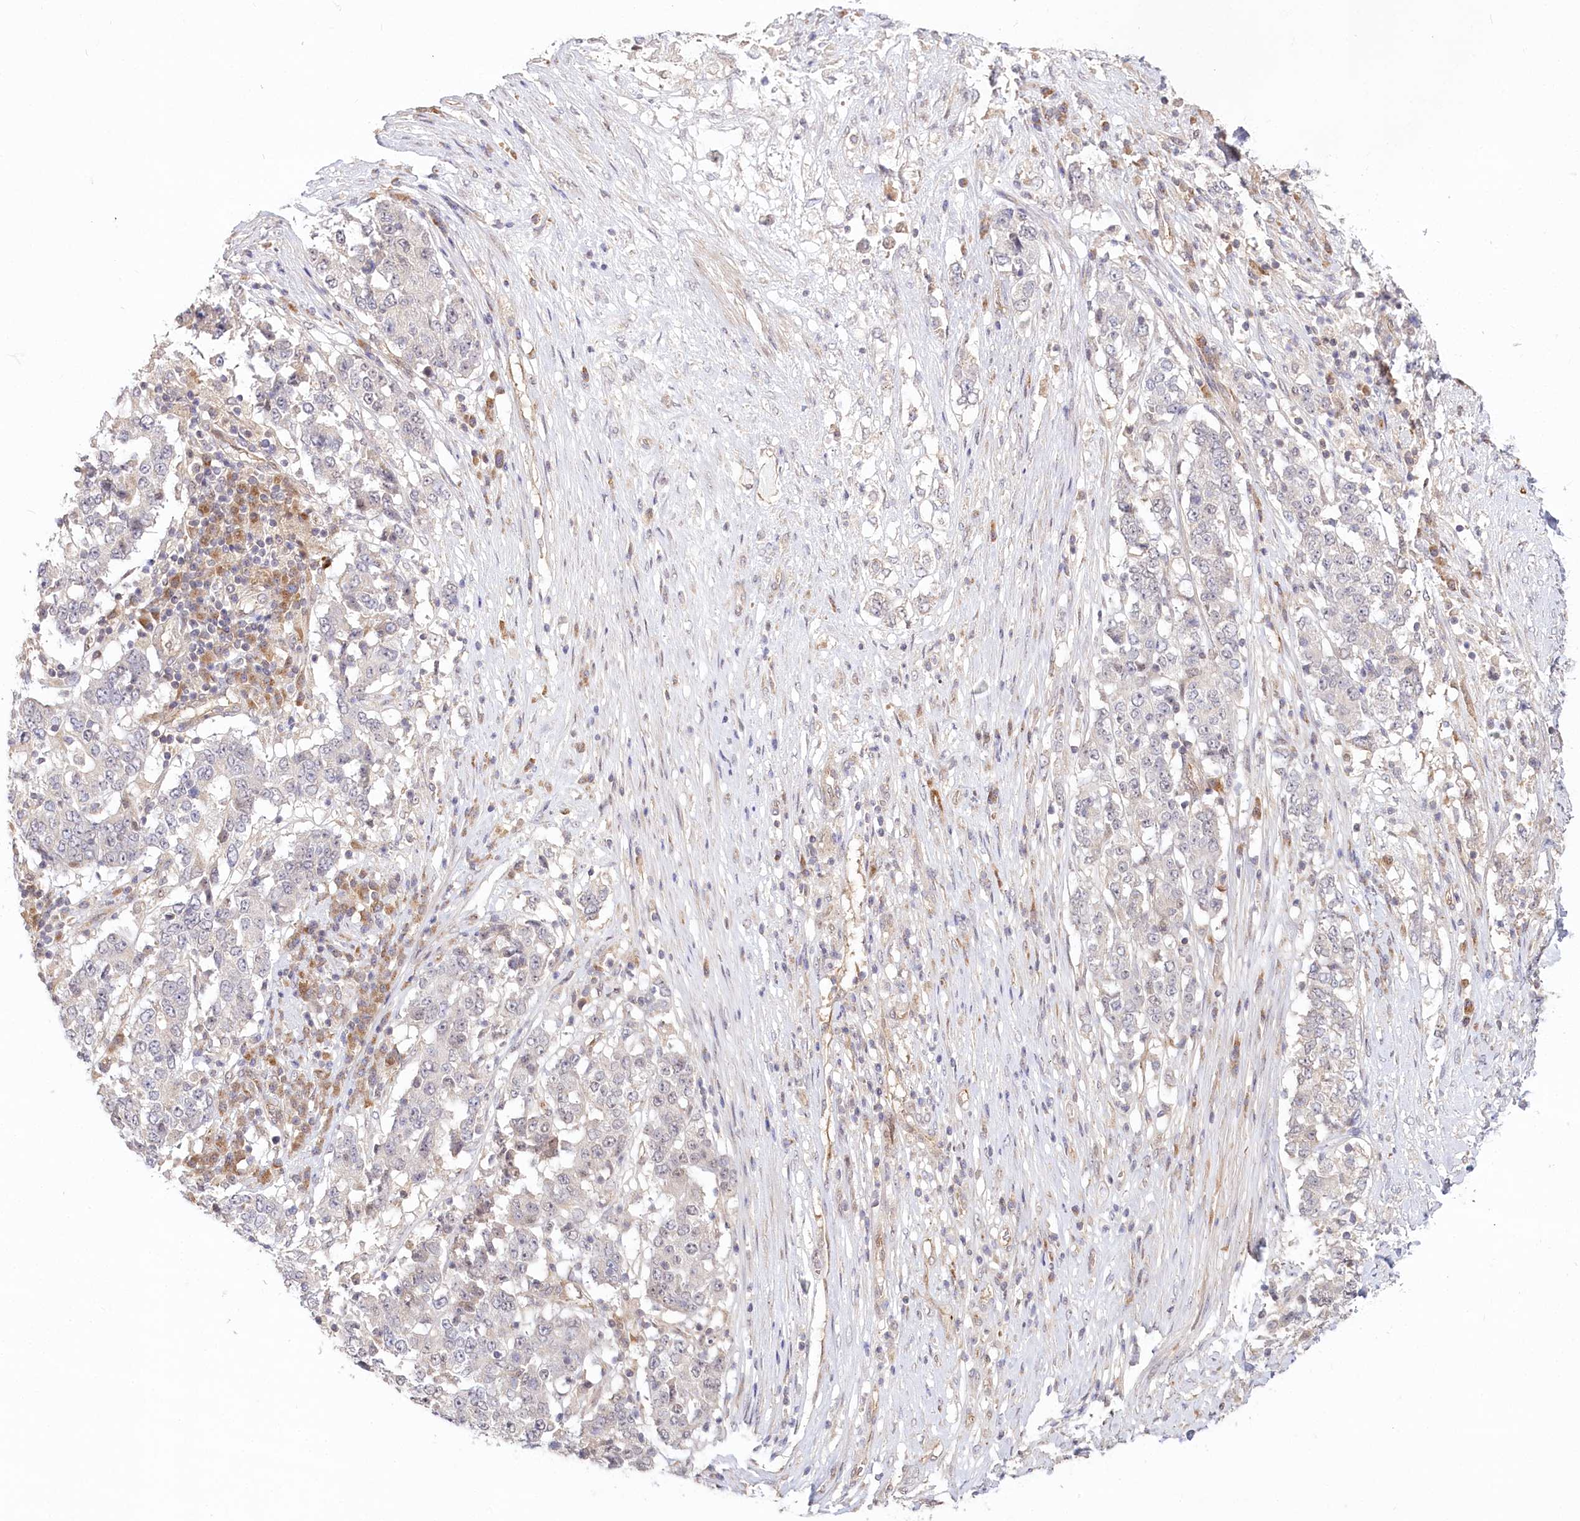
{"staining": {"intensity": "negative", "quantity": "none", "location": "none"}, "tissue": "stomach cancer", "cell_type": "Tumor cells", "image_type": "cancer", "snomed": [{"axis": "morphology", "description": "Adenocarcinoma, NOS"}, {"axis": "topography", "description": "Stomach"}], "caption": "Tumor cells are negative for brown protein staining in adenocarcinoma (stomach).", "gene": "CEP70", "patient": {"sex": "male", "age": 59}}